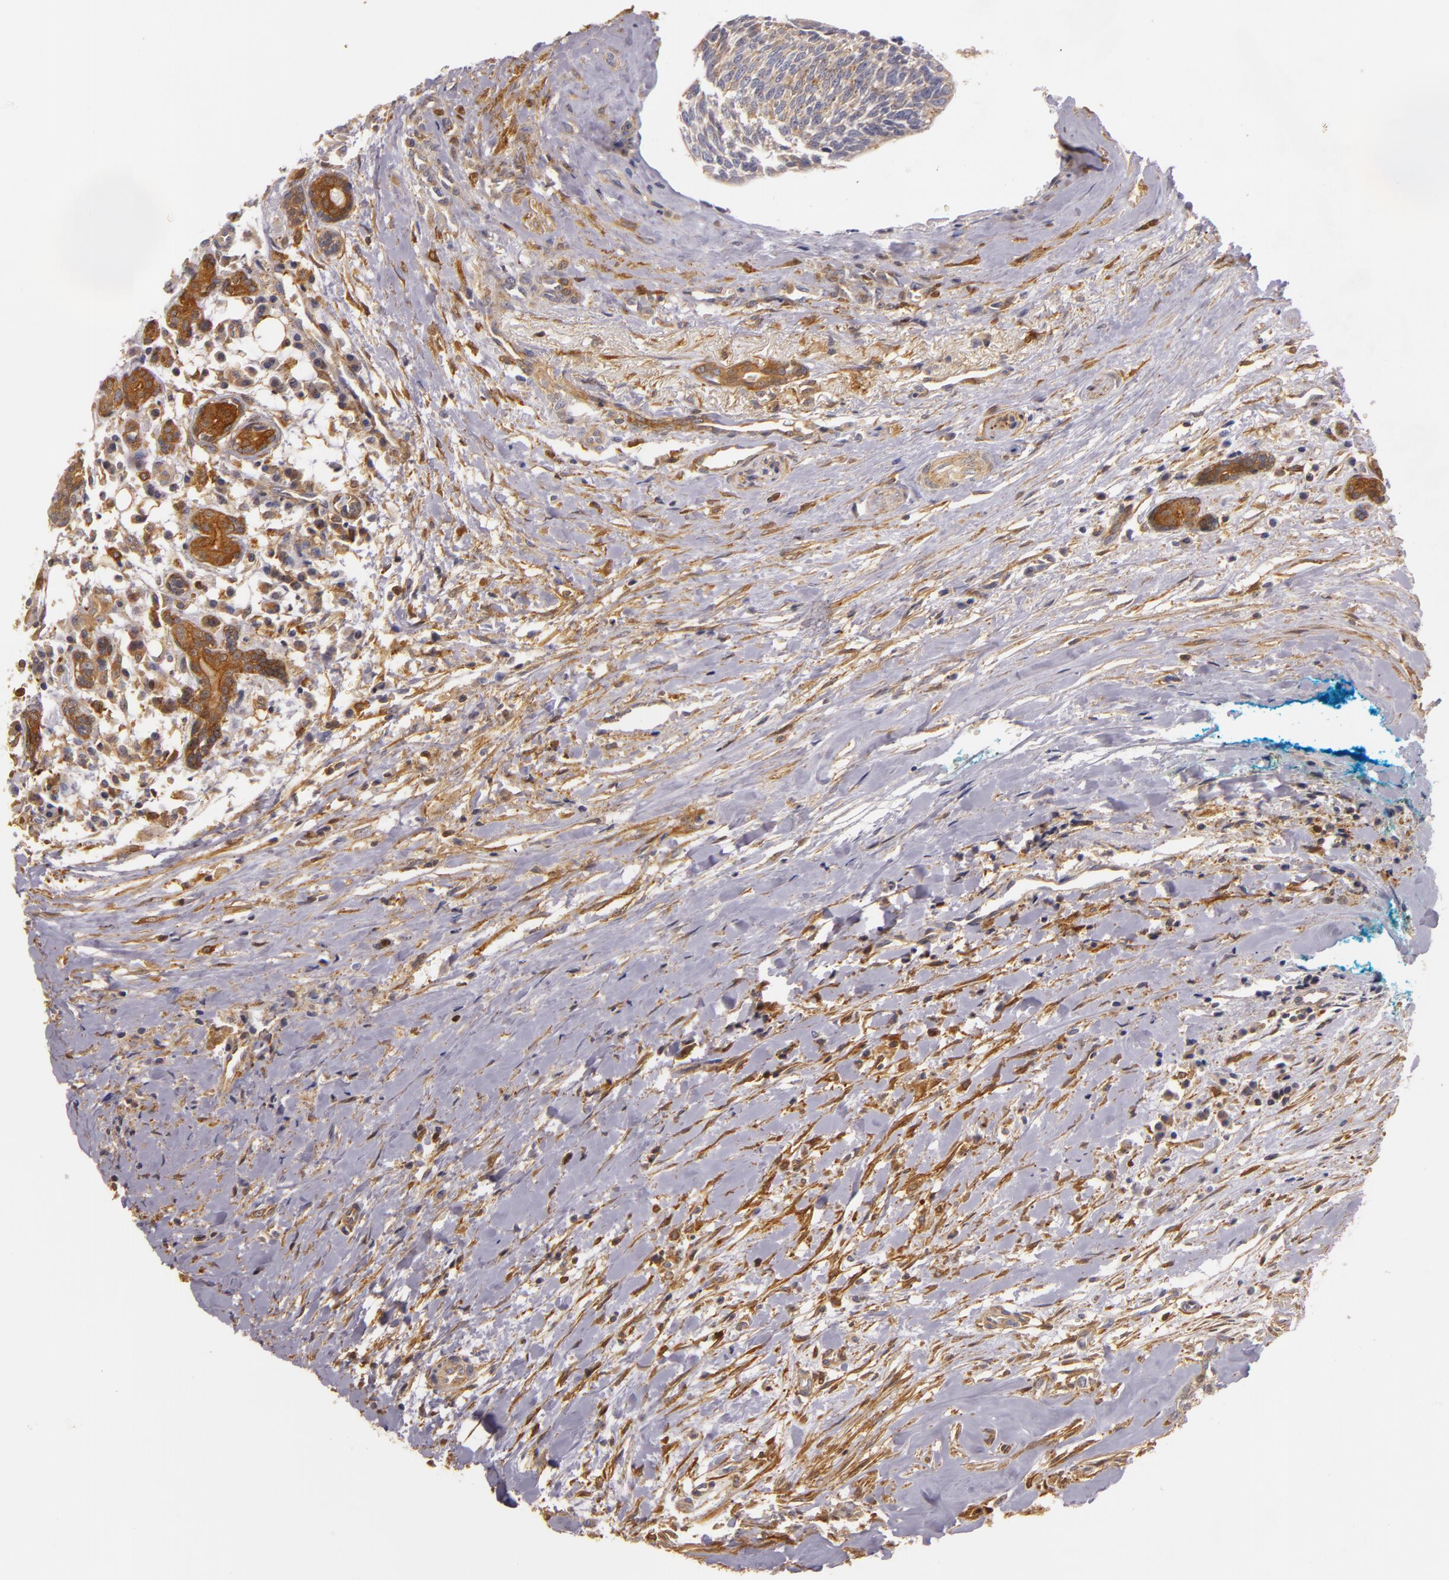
{"staining": {"intensity": "moderate", "quantity": ">75%", "location": "cytoplasmic/membranous"}, "tissue": "head and neck cancer", "cell_type": "Tumor cells", "image_type": "cancer", "snomed": [{"axis": "morphology", "description": "Squamous cell carcinoma, NOS"}, {"axis": "topography", "description": "Salivary gland"}, {"axis": "topography", "description": "Head-Neck"}], "caption": "Protein analysis of head and neck squamous cell carcinoma tissue reveals moderate cytoplasmic/membranous positivity in approximately >75% of tumor cells.", "gene": "TOM1", "patient": {"sex": "male", "age": 70}}